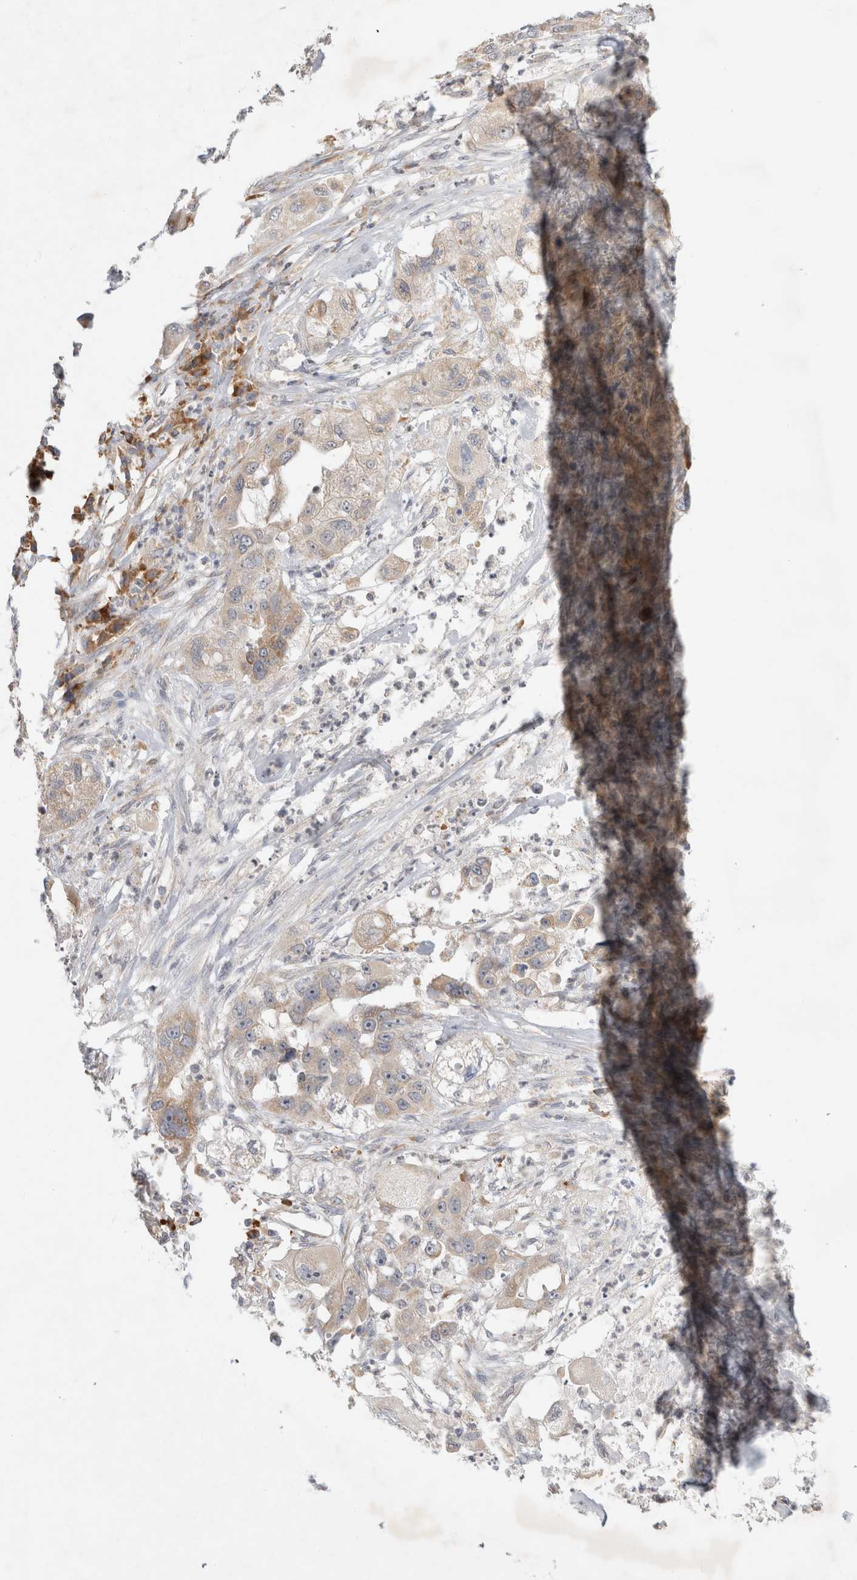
{"staining": {"intensity": "weak", "quantity": "<25%", "location": "cytoplasmic/membranous"}, "tissue": "pancreatic cancer", "cell_type": "Tumor cells", "image_type": "cancer", "snomed": [{"axis": "morphology", "description": "Adenocarcinoma, NOS"}, {"axis": "topography", "description": "Pancreas"}], "caption": "Immunohistochemistry (IHC) photomicrograph of neoplastic tissue: human pancreatic cancer stained with DAB exhibits no significant protein expression in tumor cells.", "gene": "NEDD4L", "patient": {"sex": "female", "age": 78}}